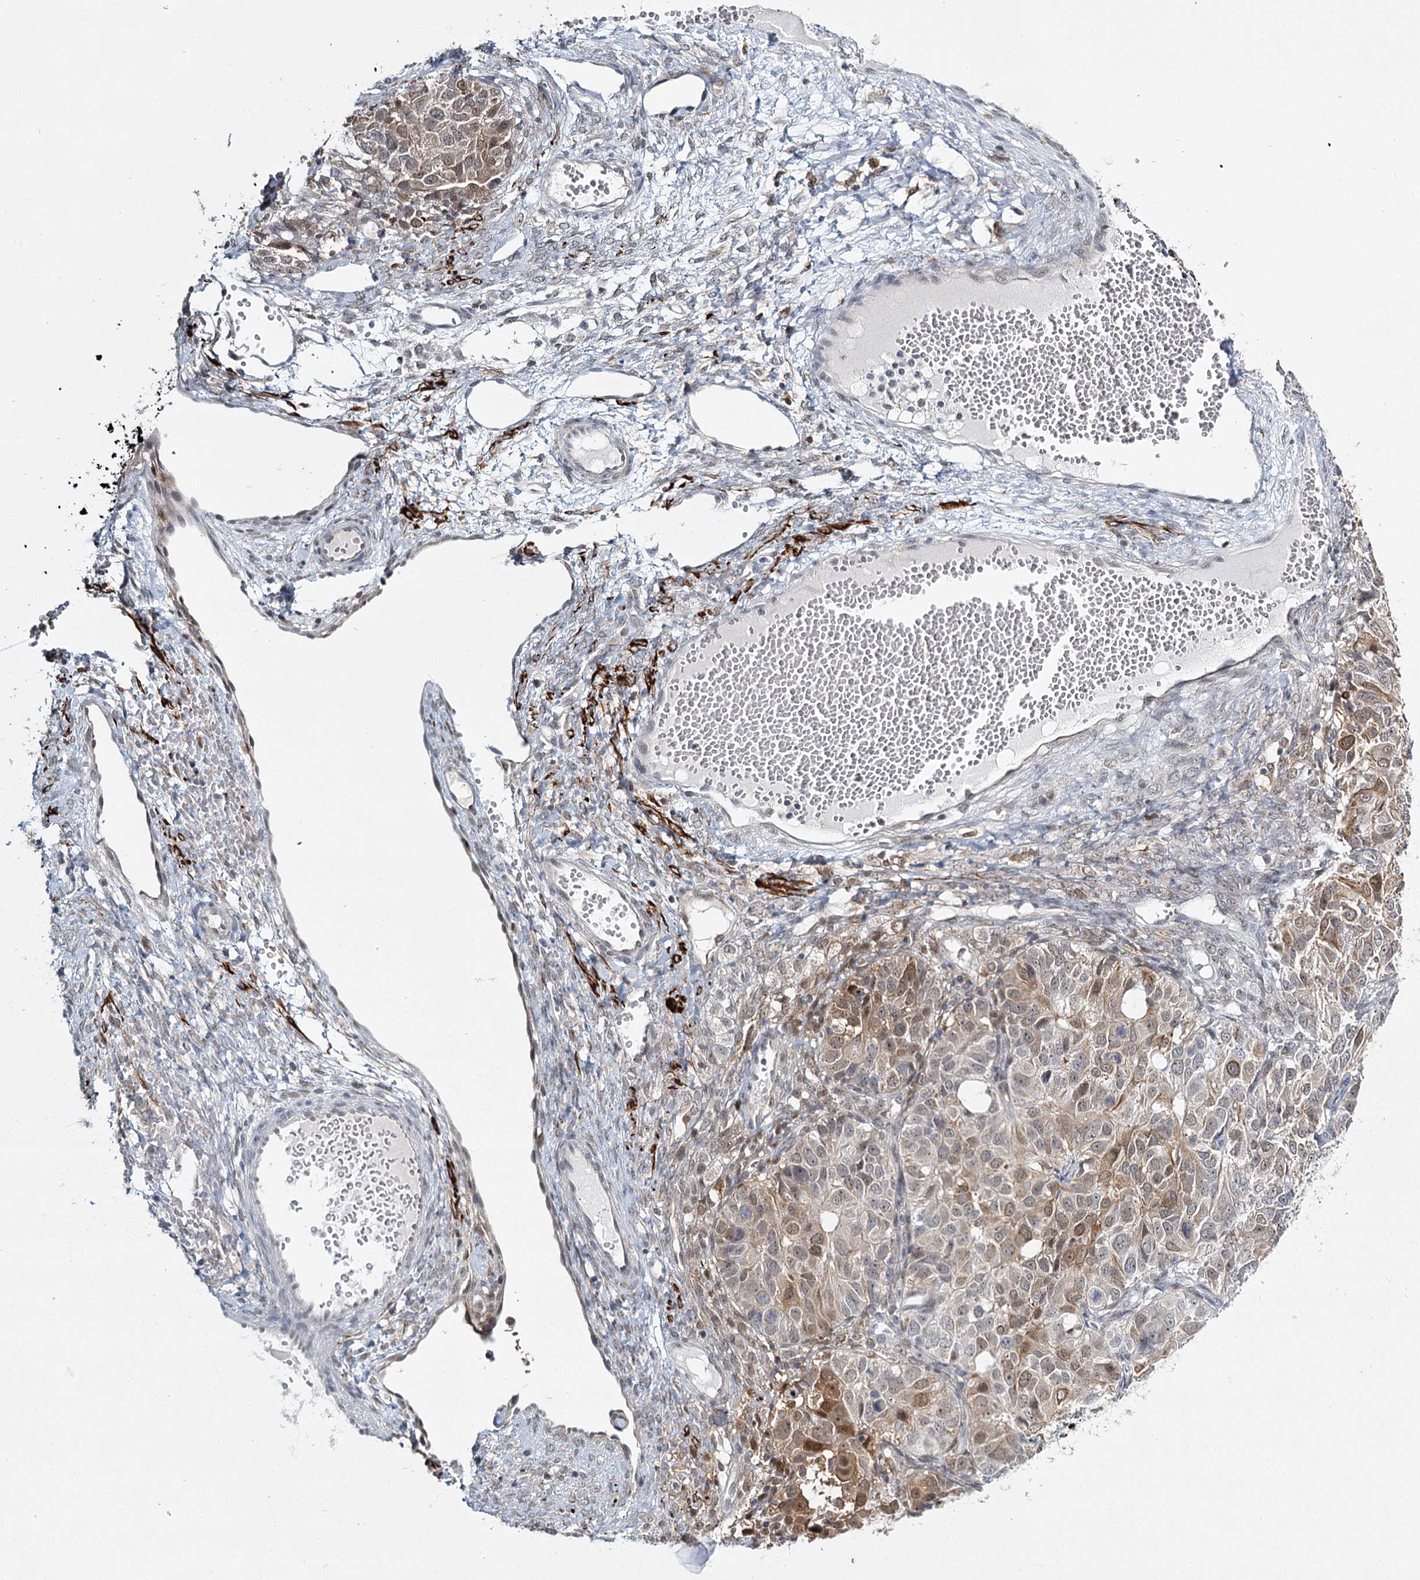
{"staining": {"intensity": "moderate", "quantity": "<25%", "location": "cytoplasmic/membranous"}, "tissue": "ovarian cancer", "cell_type": "Tumor cells", "image_type": "cancer", "snomed": [{"axis": "morphology", "description": "Carcinoma, endometroid"}, {"axis": "topography", "description": "Ovary"}], "caption": "Protein expression analysis of human ovarian cancer reveals moderate cytoplasmic/membranous expression in approximately <25% of tumor cells.", "gene": "TMEM70", "patient": {"sex": "female", "age": 51}}